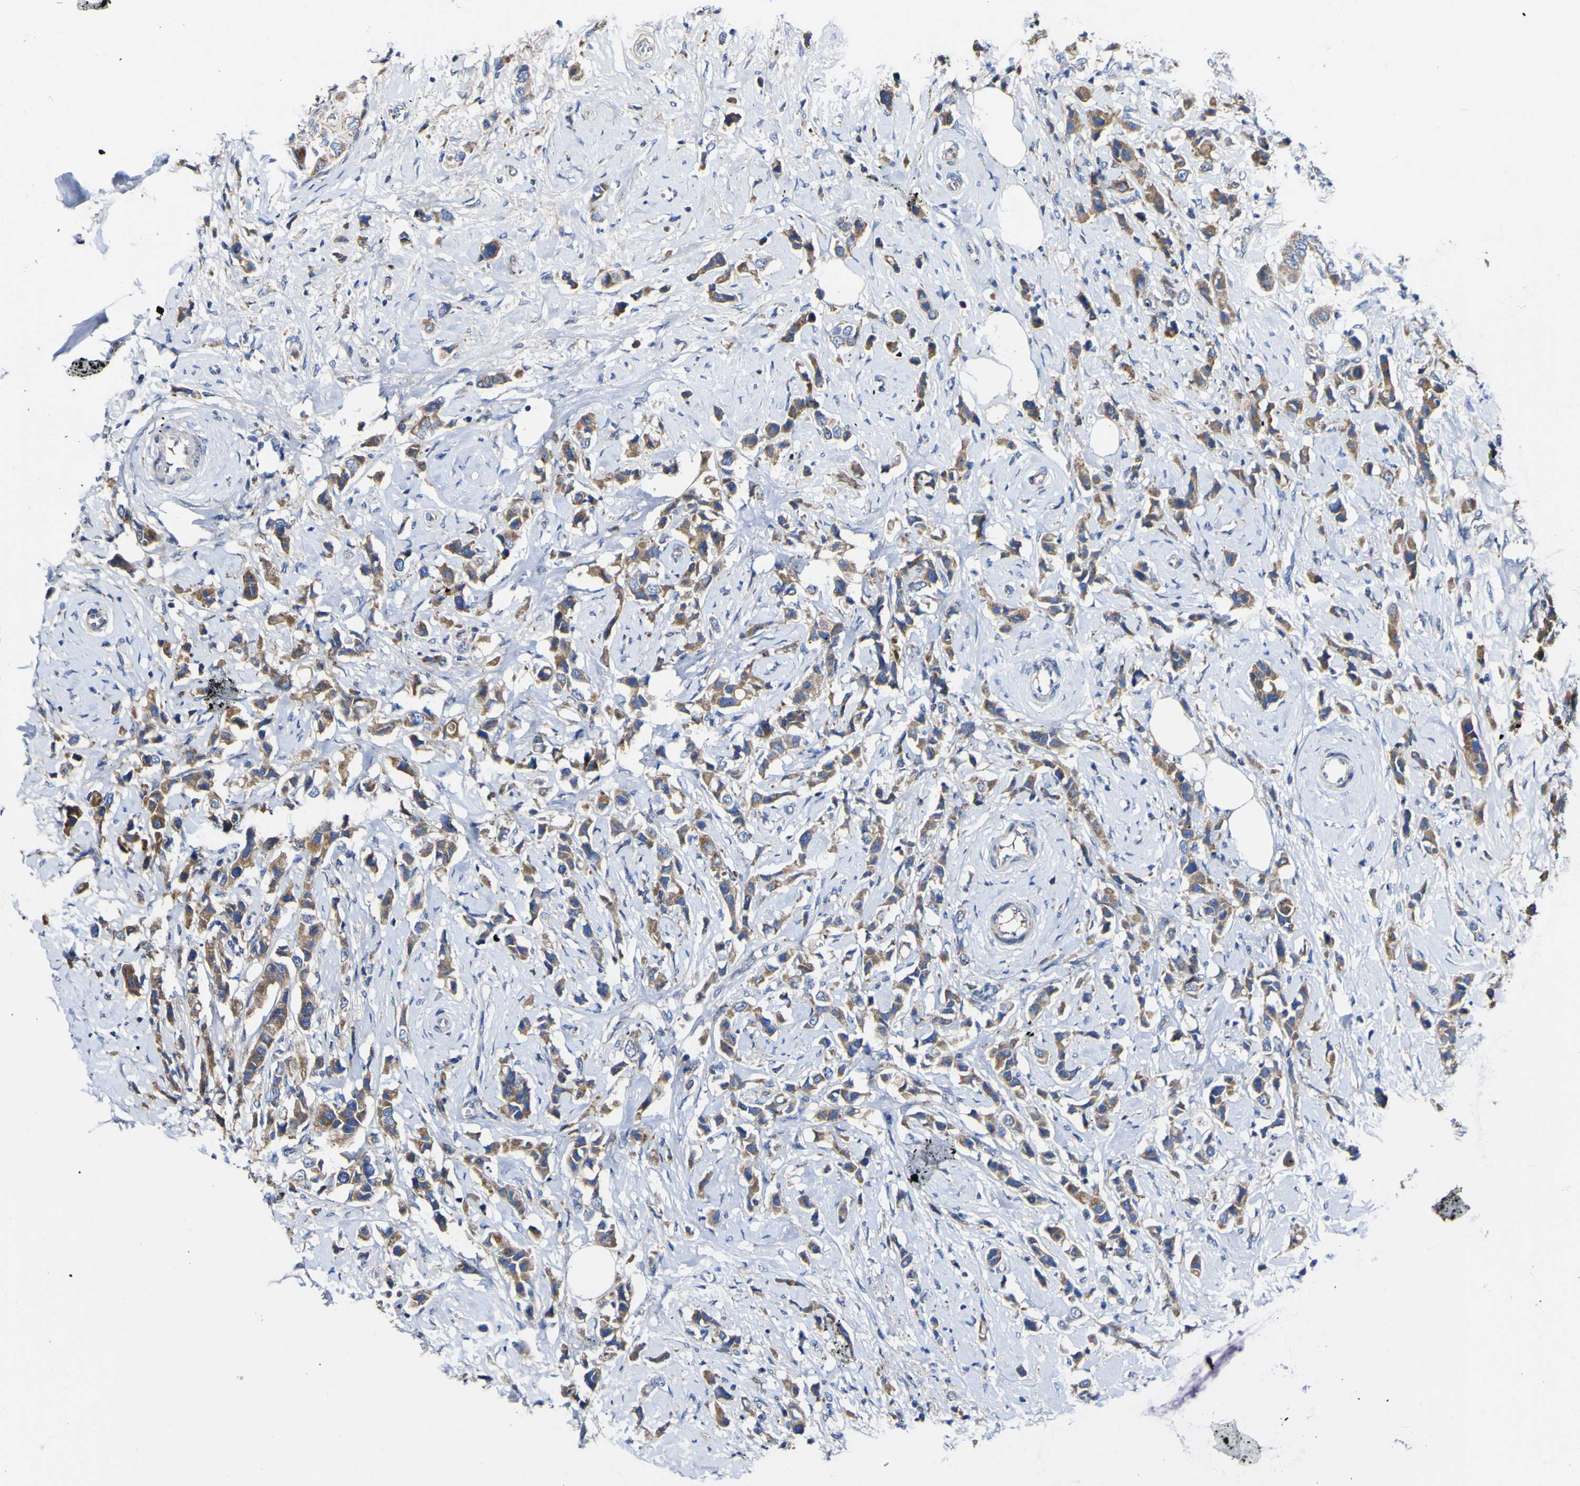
{"staining": {"intensity": "moderate", "quantity": ">75%", "location": "cytoplasmic/membranous"}, "tissue": "breast cancer", "cell_type": "Tumor cells", "image_type": "cancer", "snomed": [{"axis": "morphology", "description": "Normal tissue, NOS"}, {"axis": "morphology", "description": "Duct carcinoma"}, {"axis": "topography", "description": "Breast"}], "caption": "High-power microscopy captured an immunohistochemistry histopathology image of breast cancer, revealing moderate cytoplasmic/membranous expression in approximately >75% of tumor cells.", "gene": "CCDC90B", "patient": {"sex": "female", "age": 50}}